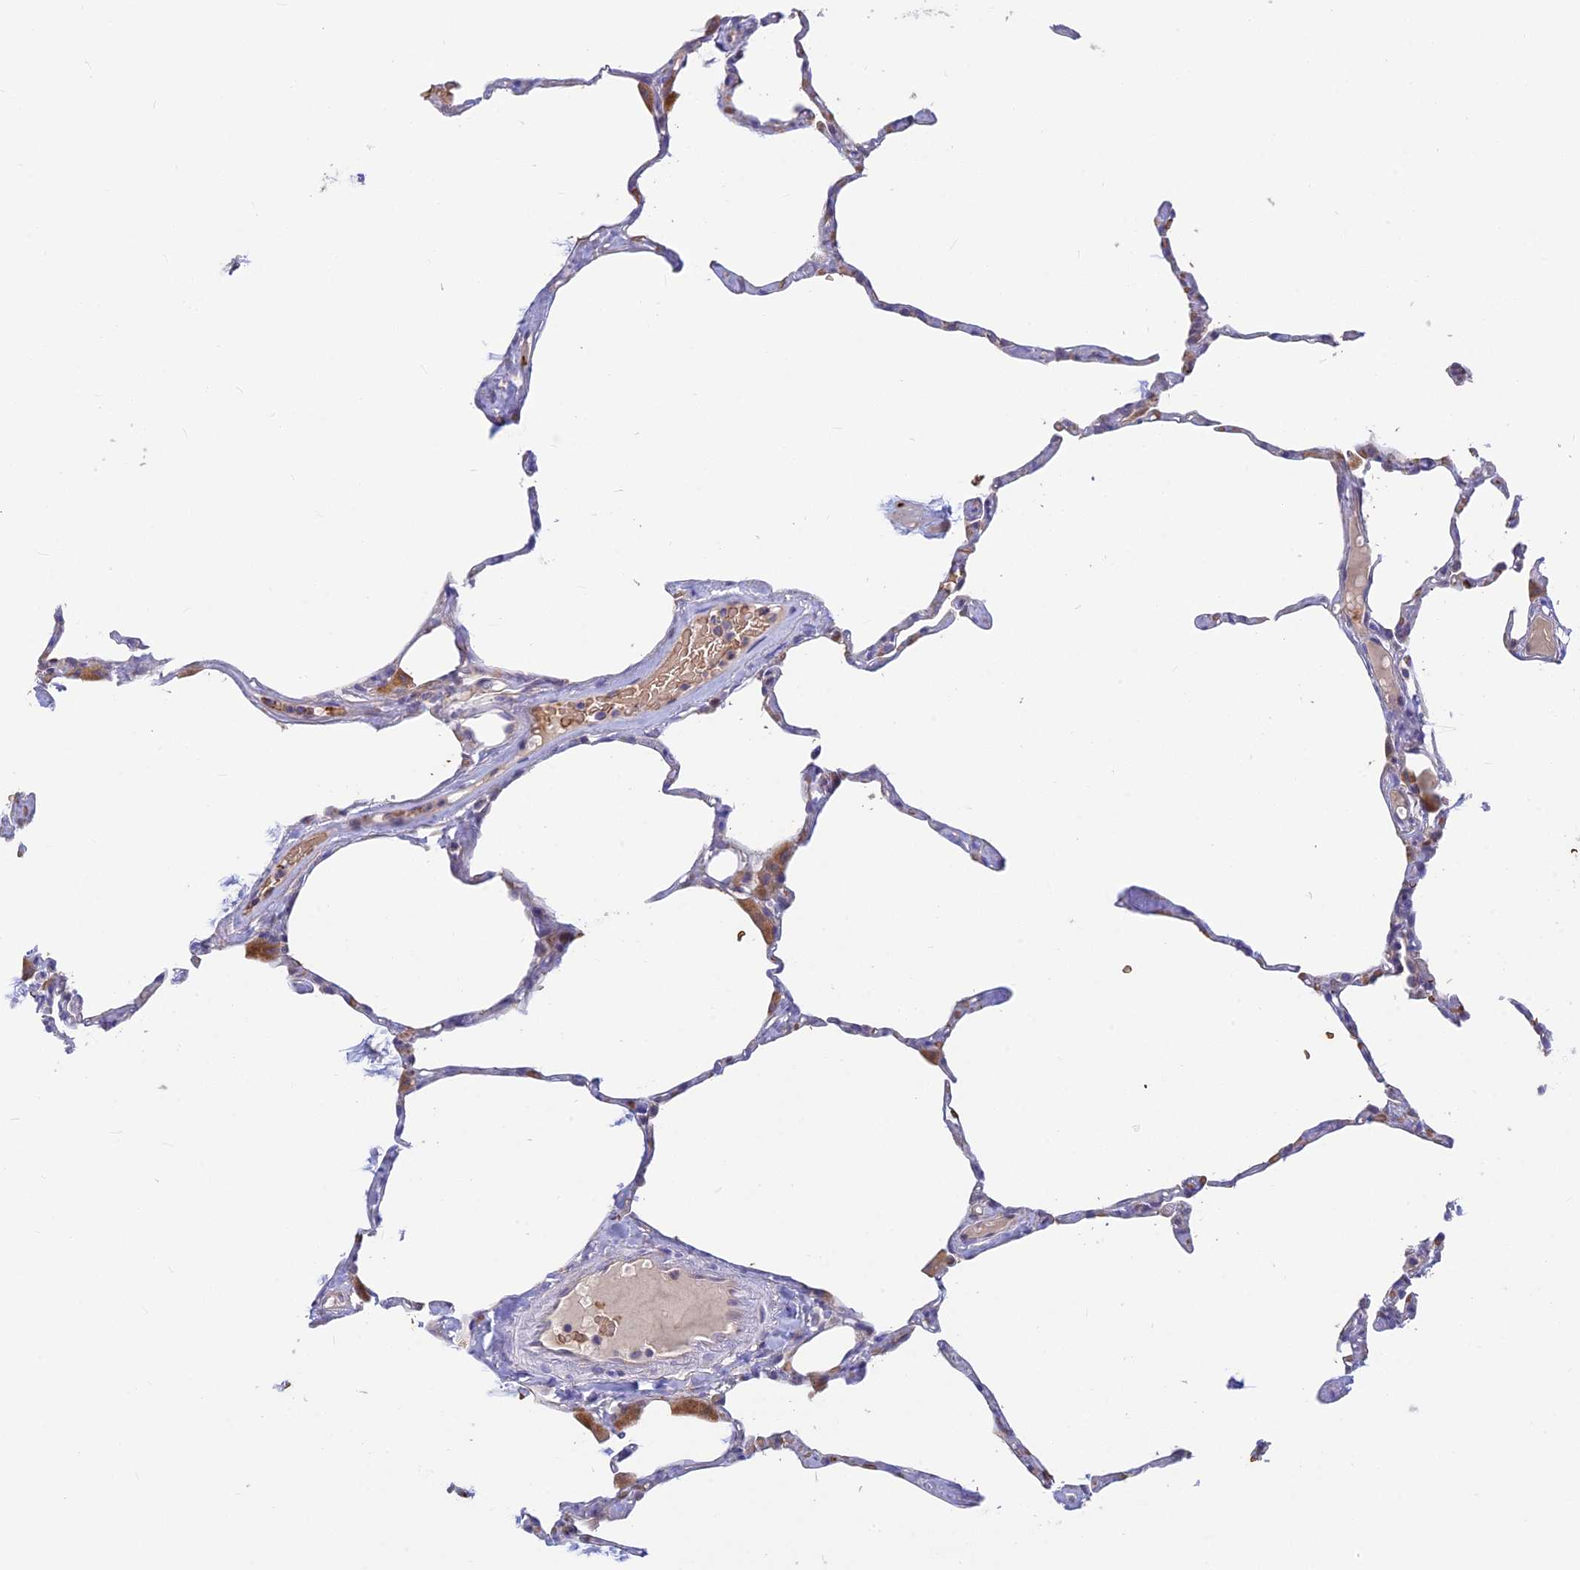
{"staining": {"intensity": "moderate", "quantity": "25%-75%", "location": "cytoplasmic/membranous"}, "tissue": "lung", "cell_type": "Alveolar cells", "image_type": "normal", "snomed": [{"axis": "morphology", "description": "Normal tissue, NOS"}, {"axis": "topography", "description": "Lung"}], "caption": "Brown immunohistochemical staining in unremarkable lung demonstrates moderate cytoplasmic/membranous staining in about 25%-75% of alveolar cells.", "gene": "UFSP2", "patient": {"sex": "male", "age": 65}}